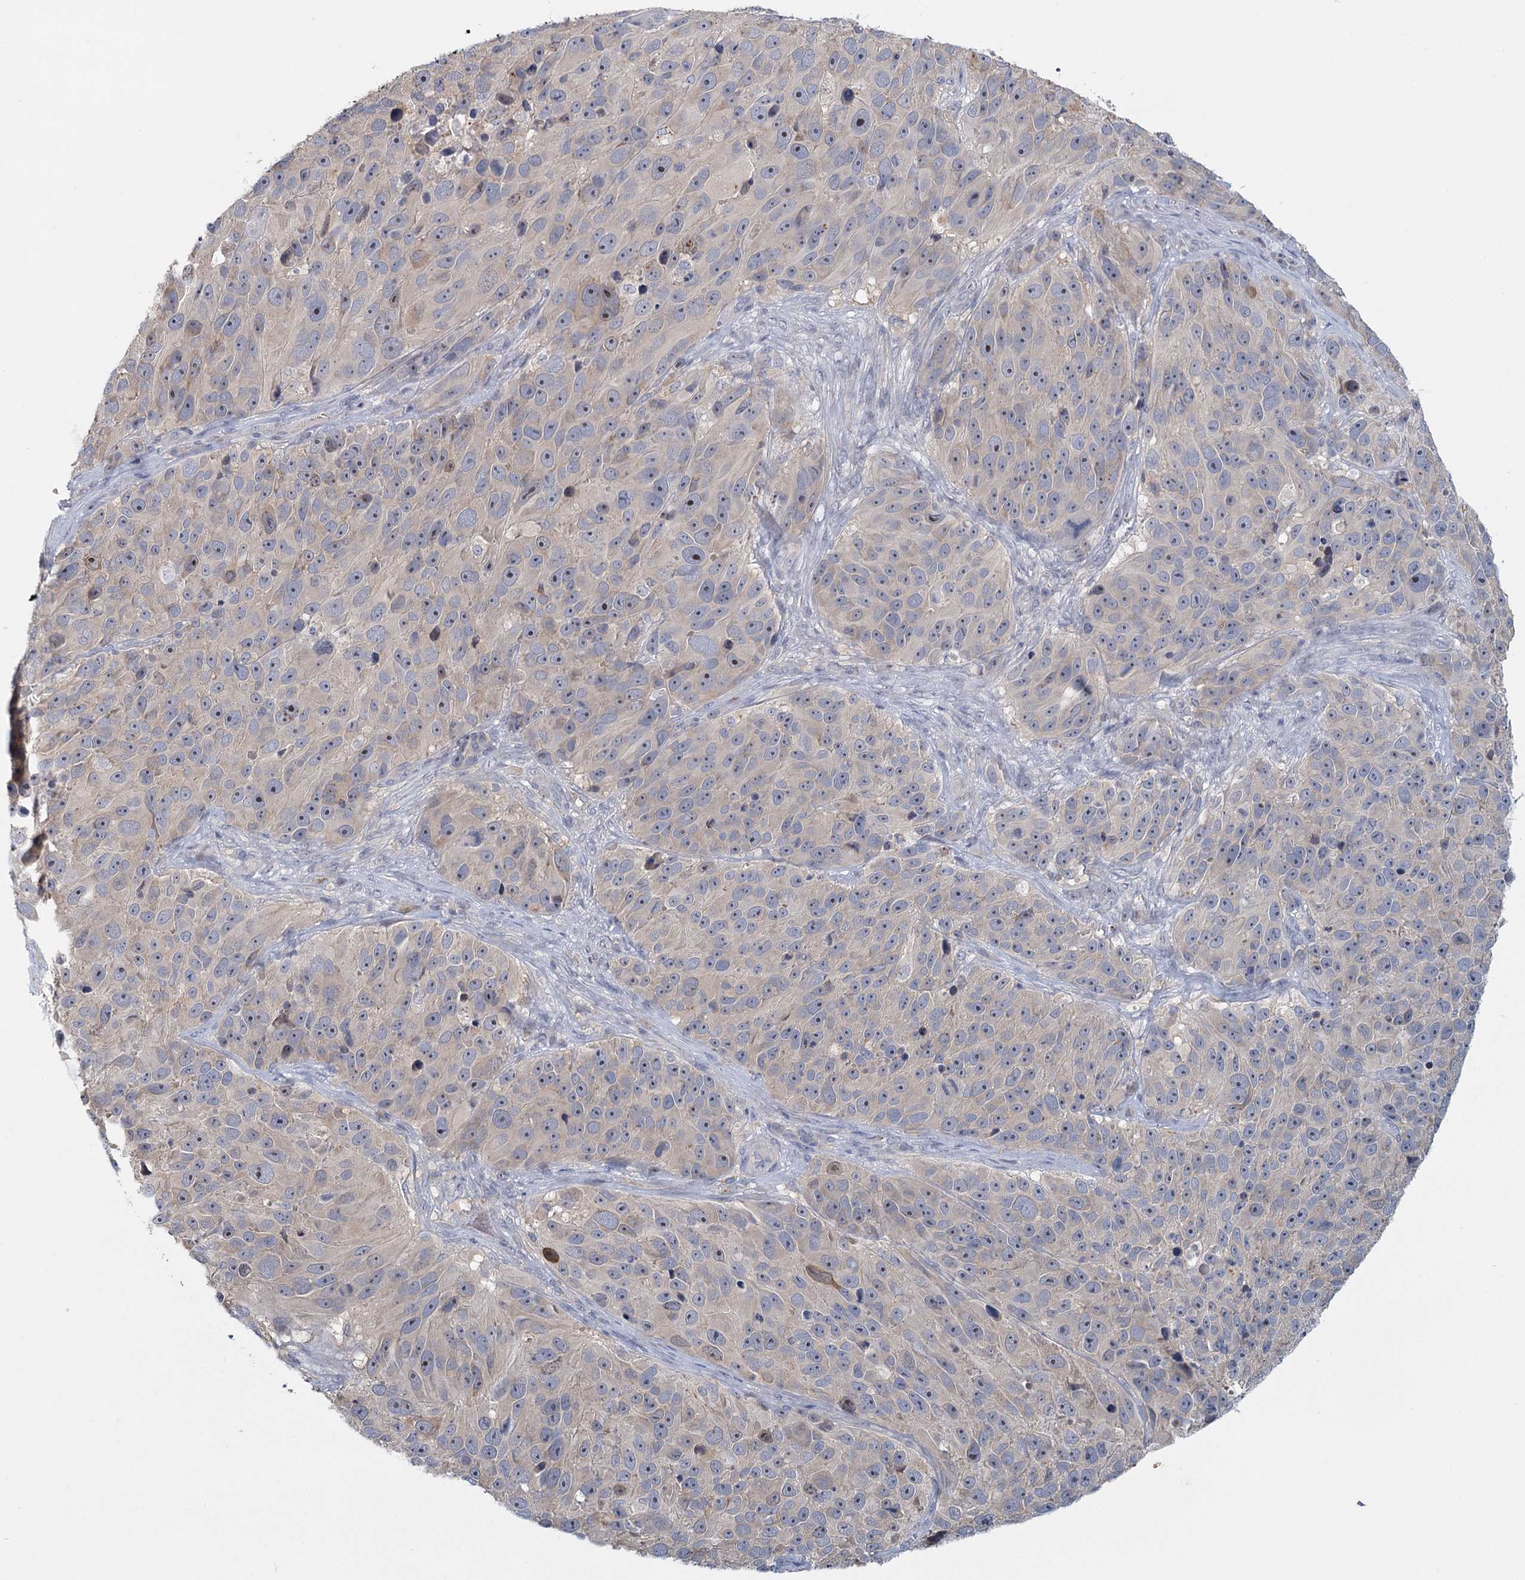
{"staining": {"intensity": "negative", "quantity": "none", "location": "none"}, "tissue": "melanoma", "cell_type": "Tumor cells", "image_type": "cancer", "snomed": [{"axis": "morphology", "description": "Malignant melanoma, NOS"}, {"axis": "topography", "description": "Skin"}], "caption": "Protein analysis of melanoma demonstrates no significant staining in tumor cells.", "gene": "MYO7B", "patient": {"sex": "male", "age": 84}}